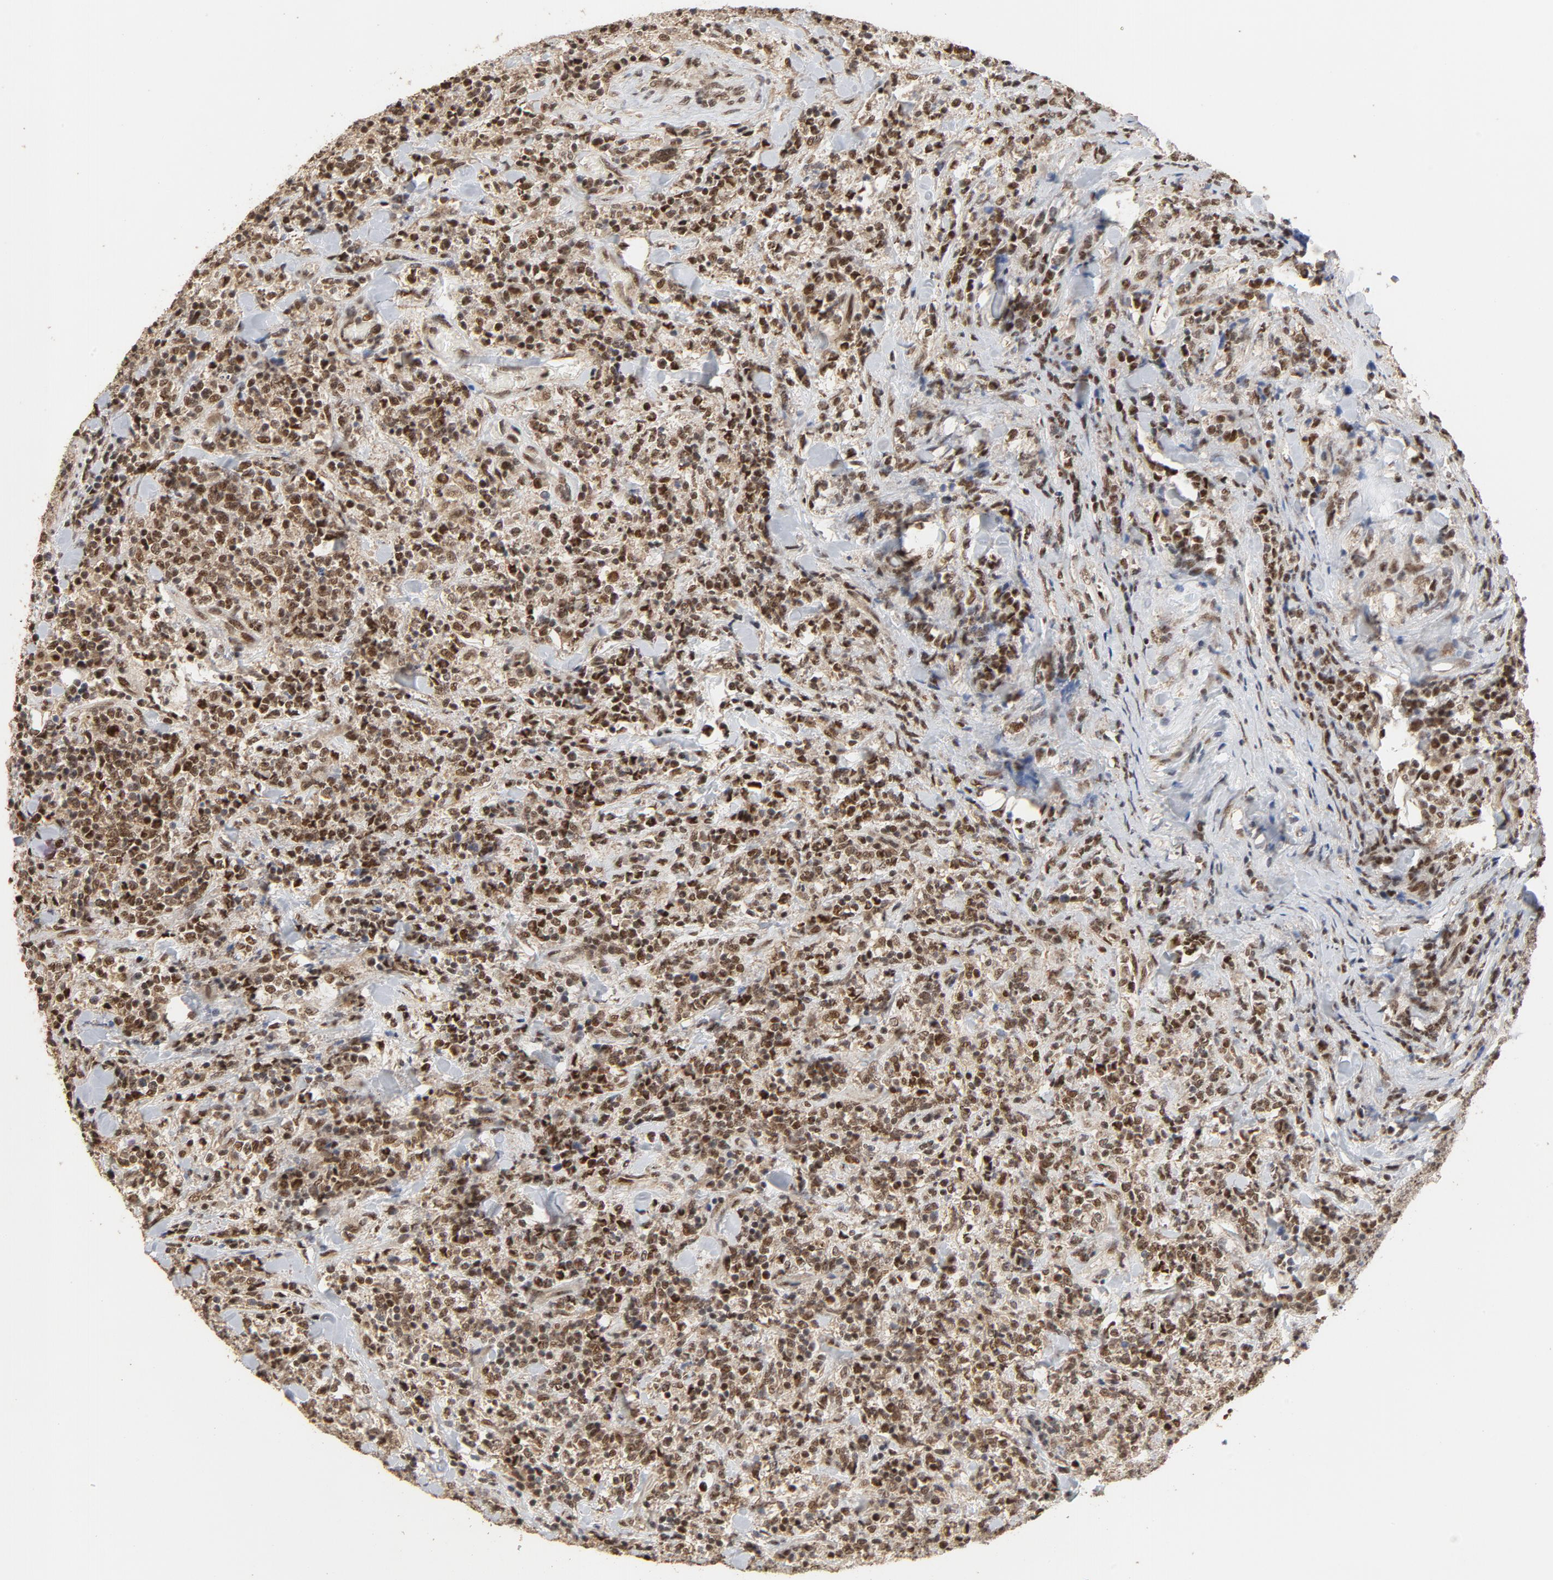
{"staining": {"intensity": "strong", "quantity": "25%-75%", "location": "nuclear"}, "tissue": "lymphoma", "cell_type": "Tumor cells", "image_type": "cancer", "snomed": [{"axis": "morphology", "description": "Malignant lymphoma, non-Hodgkin's type, High grade"}, {"axis": "topography", "description": "Soft tissue"}], "caption": "The histopathology image shows immunohistochemical staining of lymphoma. There is strong nuclear staining is seen in about 25%-75% of tumor cells.", "gene": "TP53RK", "patient": {"sex": "male", "age": 18}}